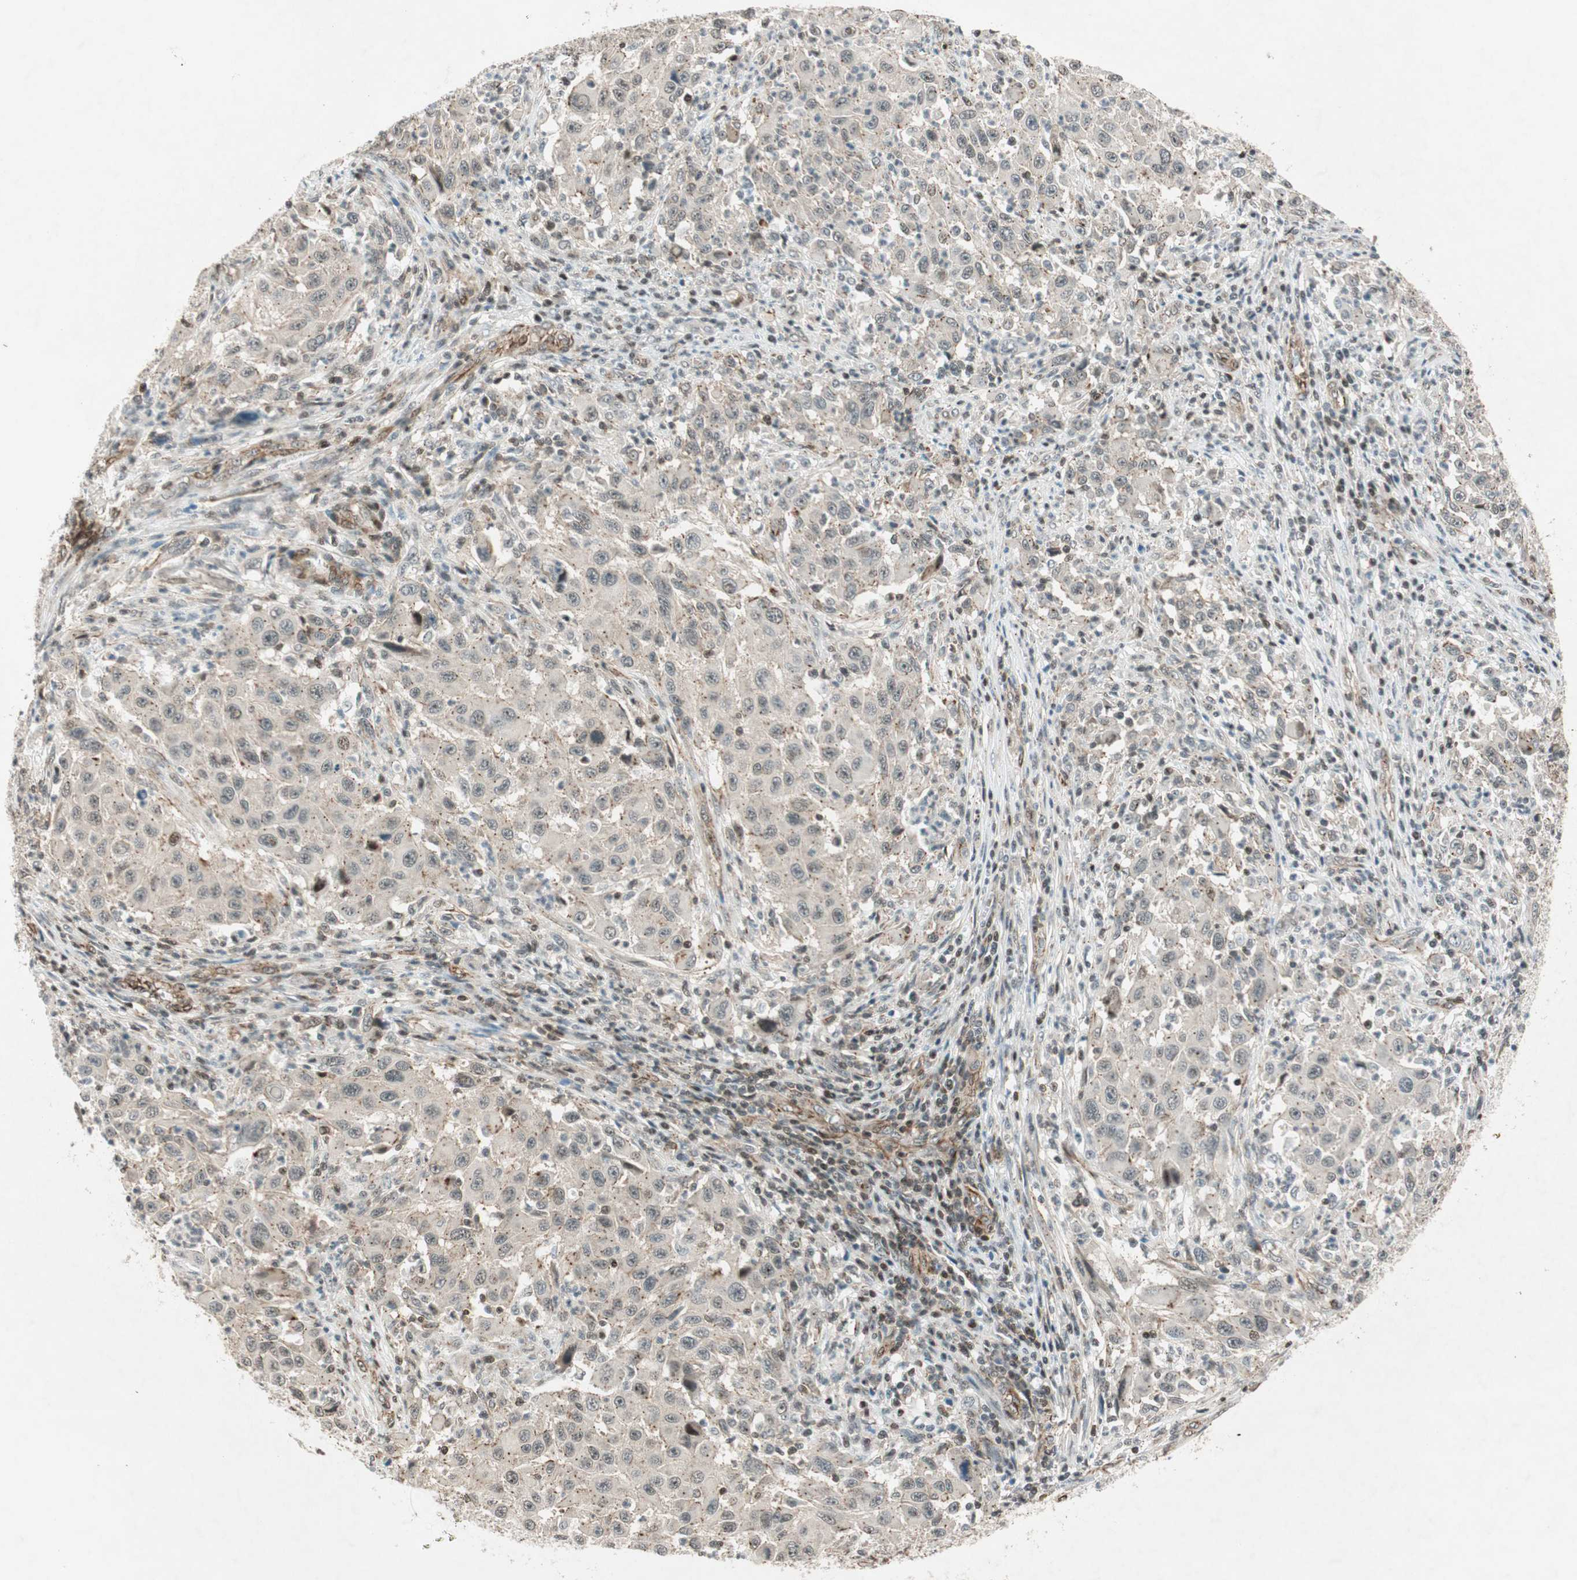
{"staining": {"intensity": "moderate", "quantity": "<25%", "location": "cytoplasmic/membranous"}, "tissue": "melanoma", "cell_type": "Tumor cells", "image_type": "cancer", "snomed": [{"axis": "morphology", "description": "Malignant melanoma, Metastatic site"}, {"axis": "topography", "description": "Lymph node"}], "caption": "Human melanoma stained for a protein (brown) exhibits moderate cytoplasmic/membranous positive positivity in approximately <25% of tumor cells.", "gene": "CDK19", "patient": {"sex": "male", "age": 61}}